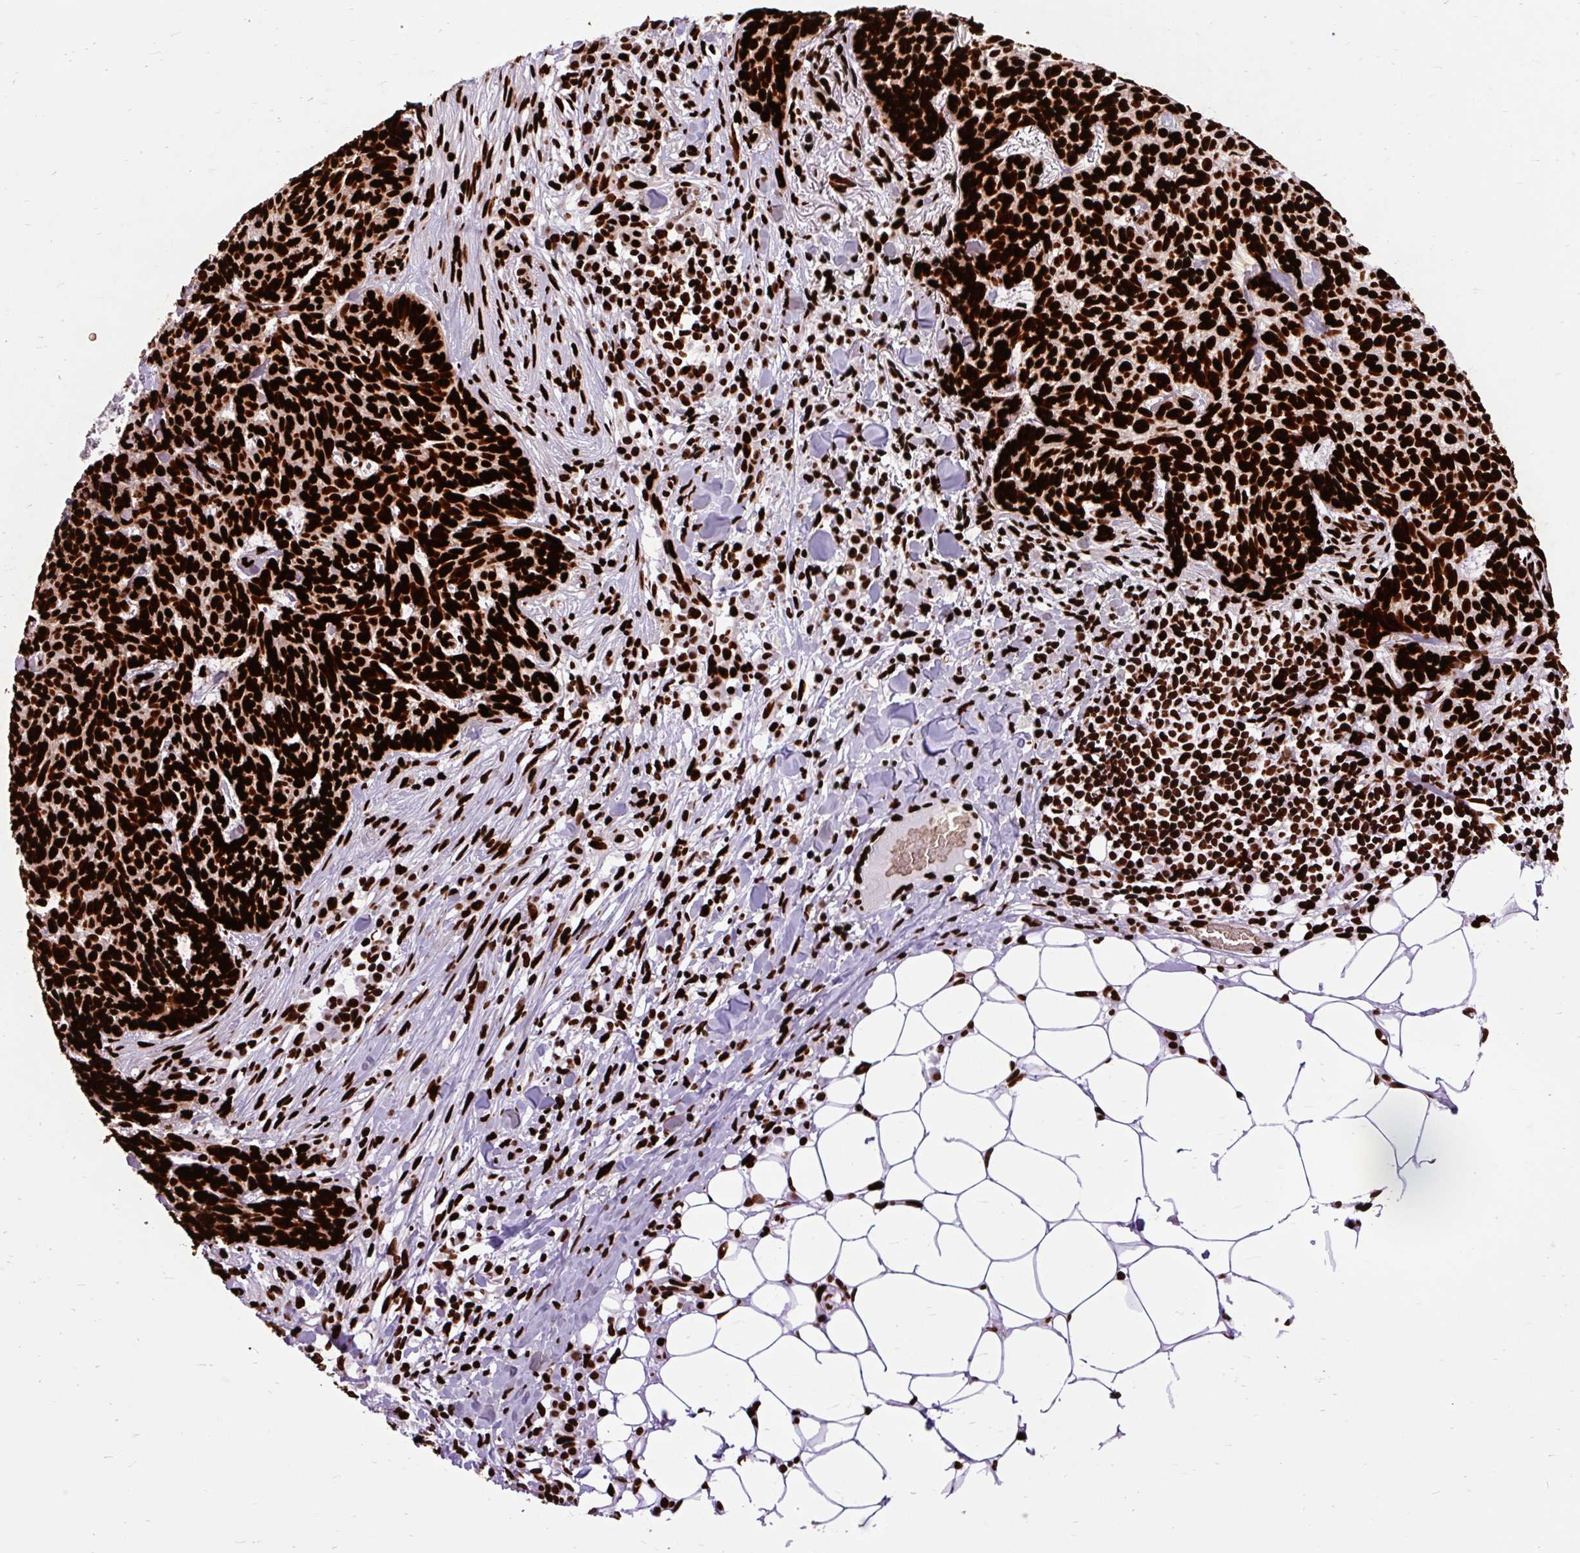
{"staining": {"intensity": "strong", "quantity": ">75%", "location": "nuclear"}, "tissue": "skin cancer", "cell_type": "Tumor cells", "image_type": "cancer", "snomed": [{"axis": "morphology", "description": "Basal cell carcinoma"}, {"axis": "topography", "description": "Skin"}], "caption": "Human skin cancer stained with a protein marker demonstrates strong staining in tumor cells.", "gene": "FUS", "patient": {"sex": "female", "age": 93}}